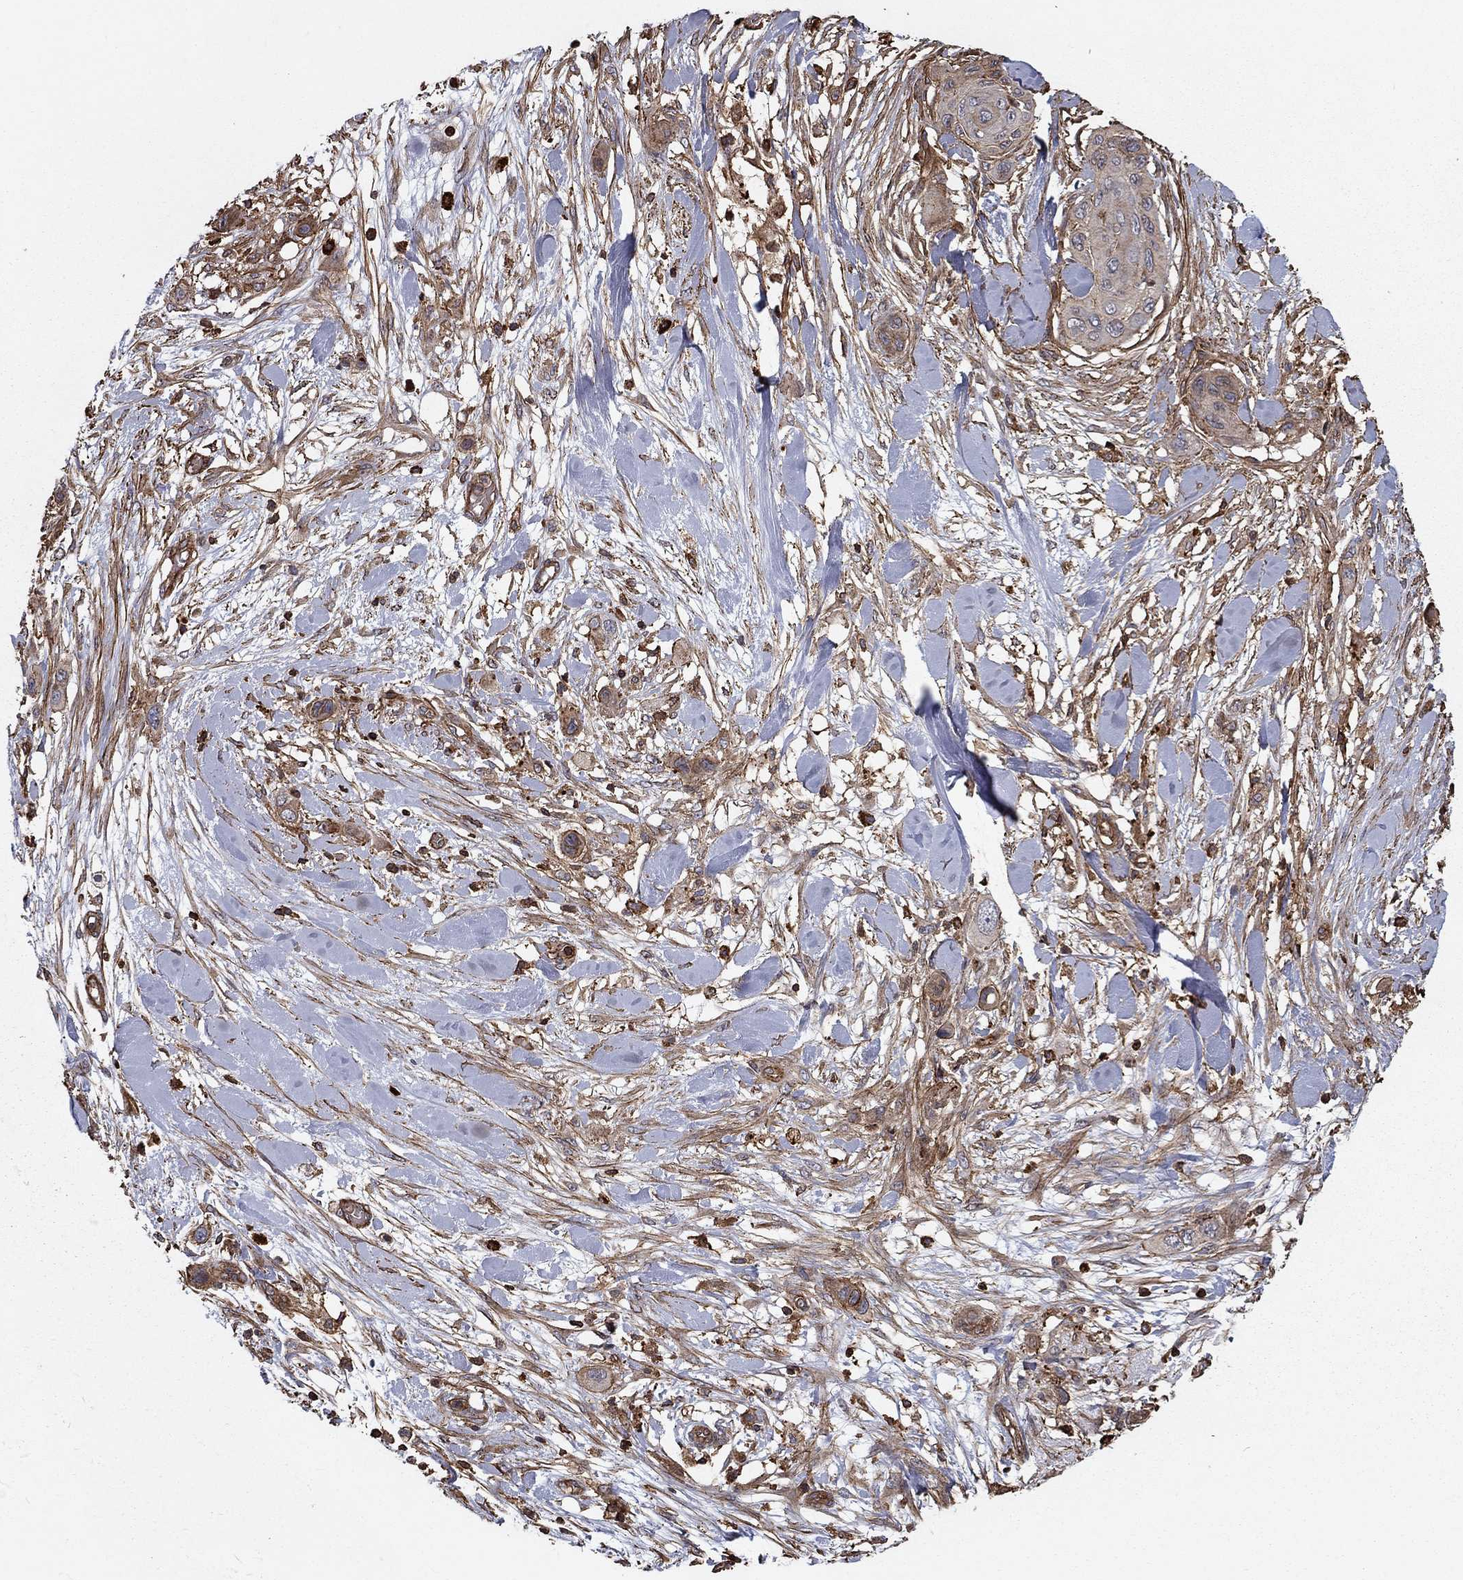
{"staining": {"intensity": "weak", "quantity": "<25%", "location": "cytoplasmic/membranous"}, "tissue": "skin cancer", "cell_type": "Tumor cells", "image_type": "cancer", "snomed": [{"axis": "morphology", "description": "Squamous cell carcinoma, NOS"}, {"axis": "topography", "description": "Skin"}], "caption": "Tumor cells show no significant protein positivity in skin cancer (squamous cell carcinoma).", "gene": "HABP4", "patient": {"sex": "male", "age": 79}}